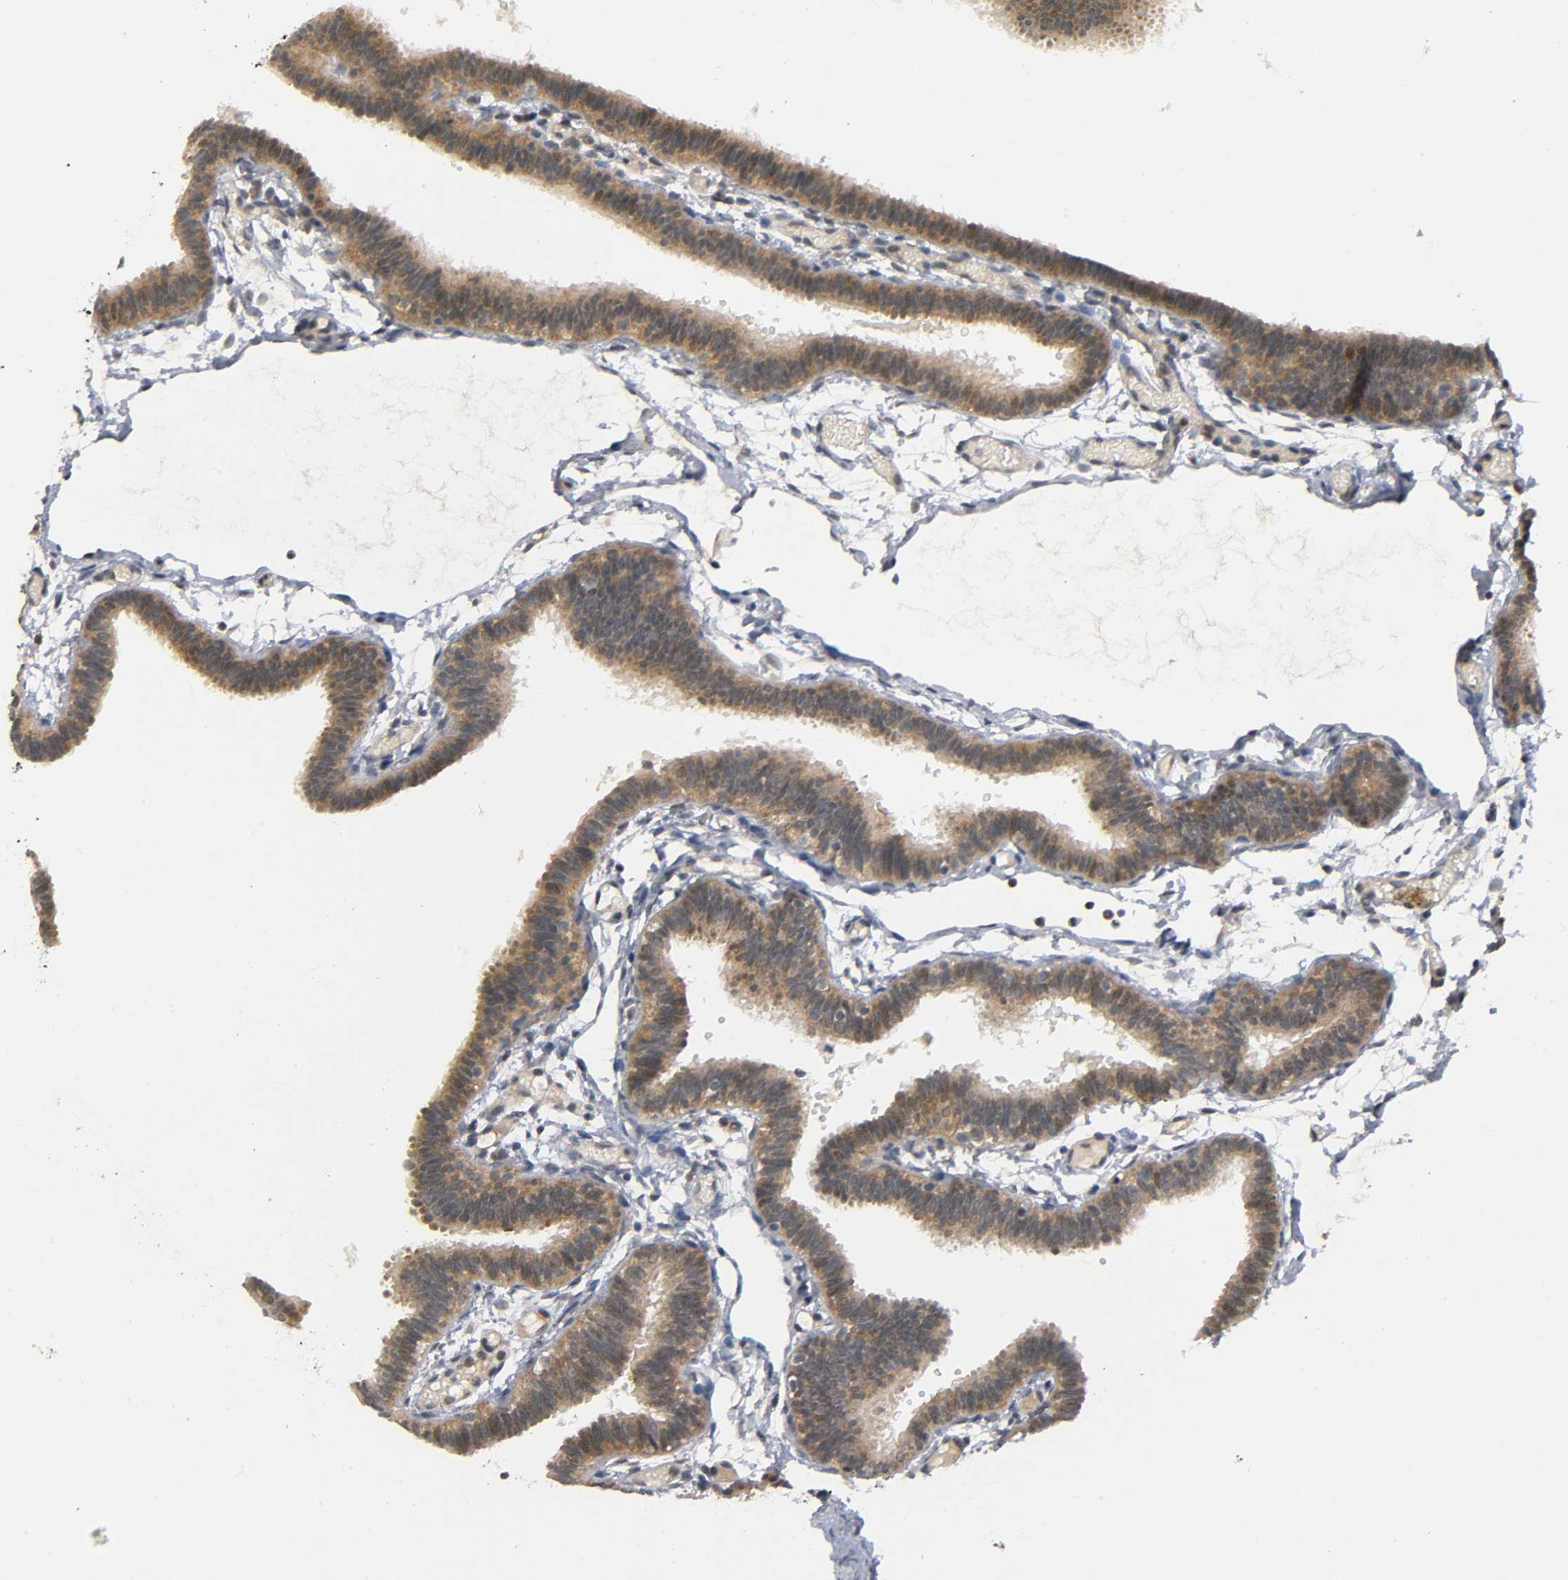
{"staining": {"intensity": "moderate", "quantity": ">75%", "location": "cytoplasmic/membranous"}, "tissue": "fallopian tube", "cell_type": "Glandular cells", "image_type": "normal", "snomed": [{"axis": "morphology", "description": "Normal tissue, NOS"}, {"axis": "topography", "description": "Fallopian tube"}], "caption": "An image of fallopian tube stained for a protein reveals moderate cytoplasmic/membranous brown staining in glandular cells. The staining was performed using DAB, with brown indicating positive protein expression. Nuclei are stained blue with hematoxylin.", "gene": "MAPK8", "patient": {"sex": "female", "age": 29}}